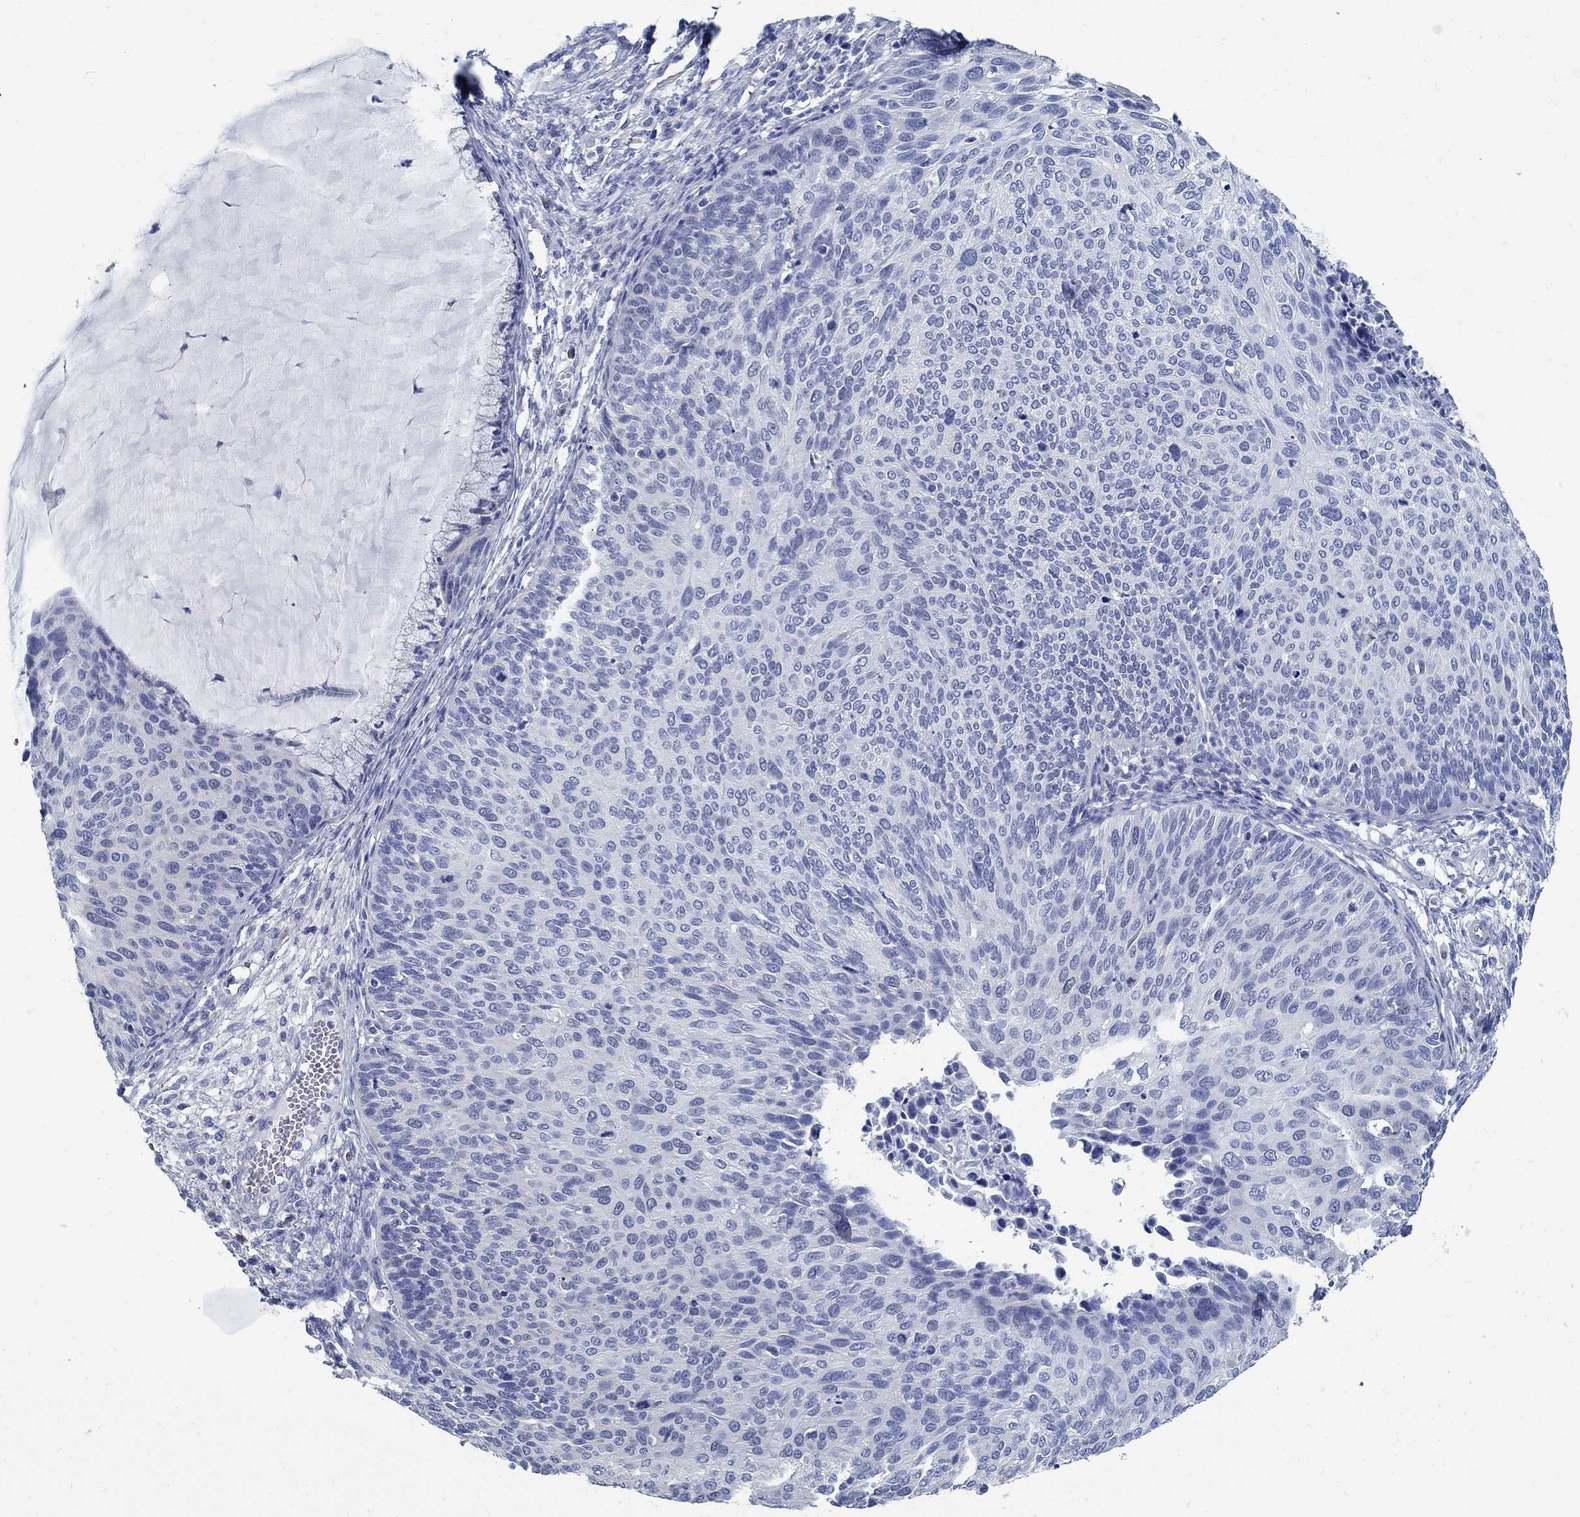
{"staining": {"intensity": "negative", "quantity": "none", "location": "none"}, "tissue": "cervical cancer", "cell_type": "Tumor cells", "image_type": "cancer", "snomed": [{"axis": "morphology", "description": "Squamous cell carcinoma, NOS"}, {"axis": "topography", "description": "Cervix"}], "caption": "Human cervical cancer (squamous cell carcinoma) stained for a protein using immunohistochemistry (IHC) reveals no staining in tumor cells.", "gene": "C15orf39", "patient": {"sex": "female", "age": 36}}